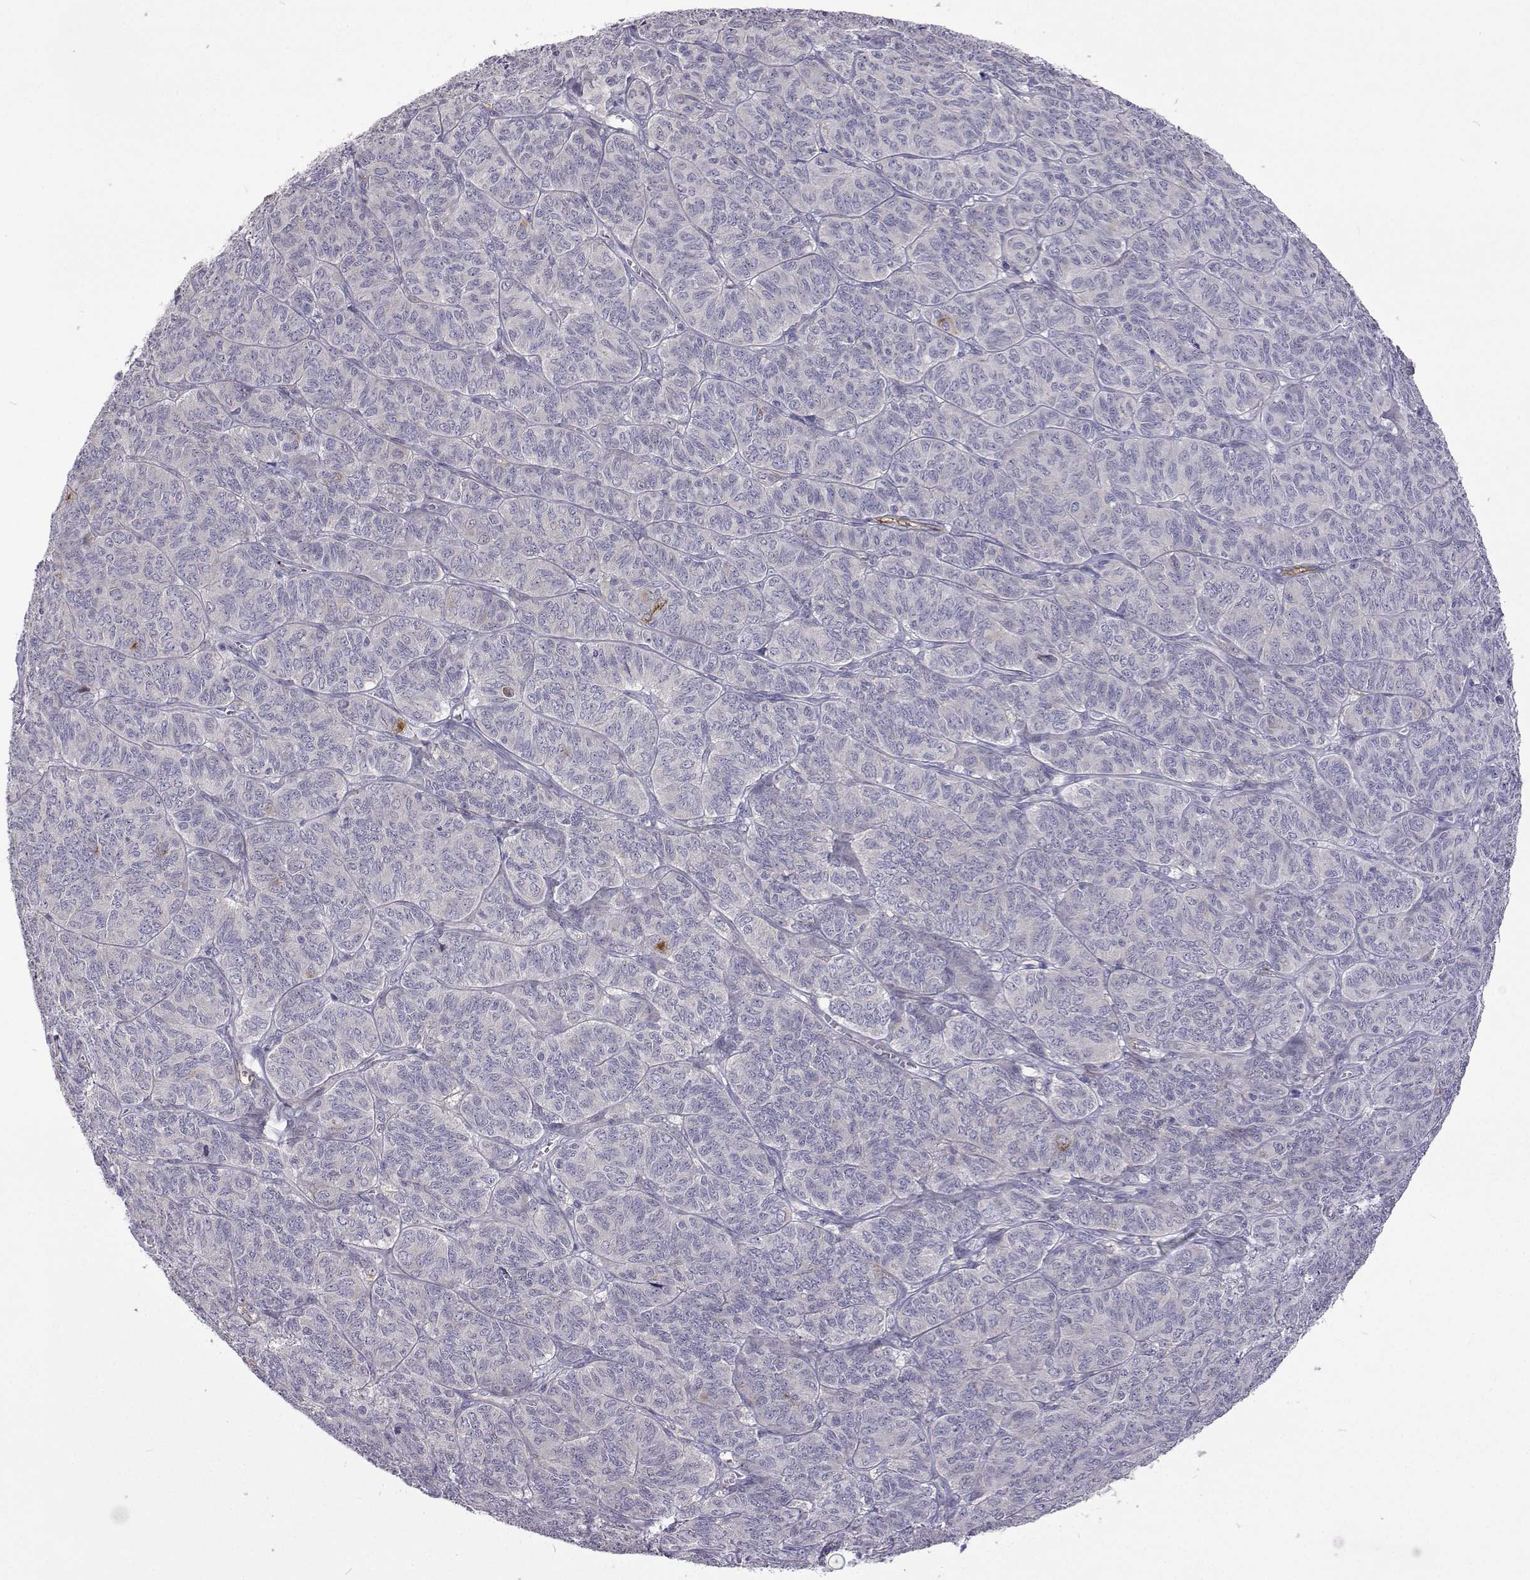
{"staining": {"intensity": "negative", "quantity": "none", "location": "none"}, "tissue": "ovarian cancer", "cell_type": "Tumor cells", "image_type": "cancer", "snomed": [{"axis": "morphology", "description": "Carcinoma, endometroid"}, {"axis": "topography", "description": "Ovary"}], "caption": "DAB (3,3'-diaminobenzidine) immunohistochemical staining of human ovarian cancer exhibits no significant staining in tumor cells. (DAB (3,3'-diaminobenzidine) immunohistochemistry (IHC) with hematoxylin counter stain).", "gene": "NPR3", "patient": {"sex": "female", "age": 80}}